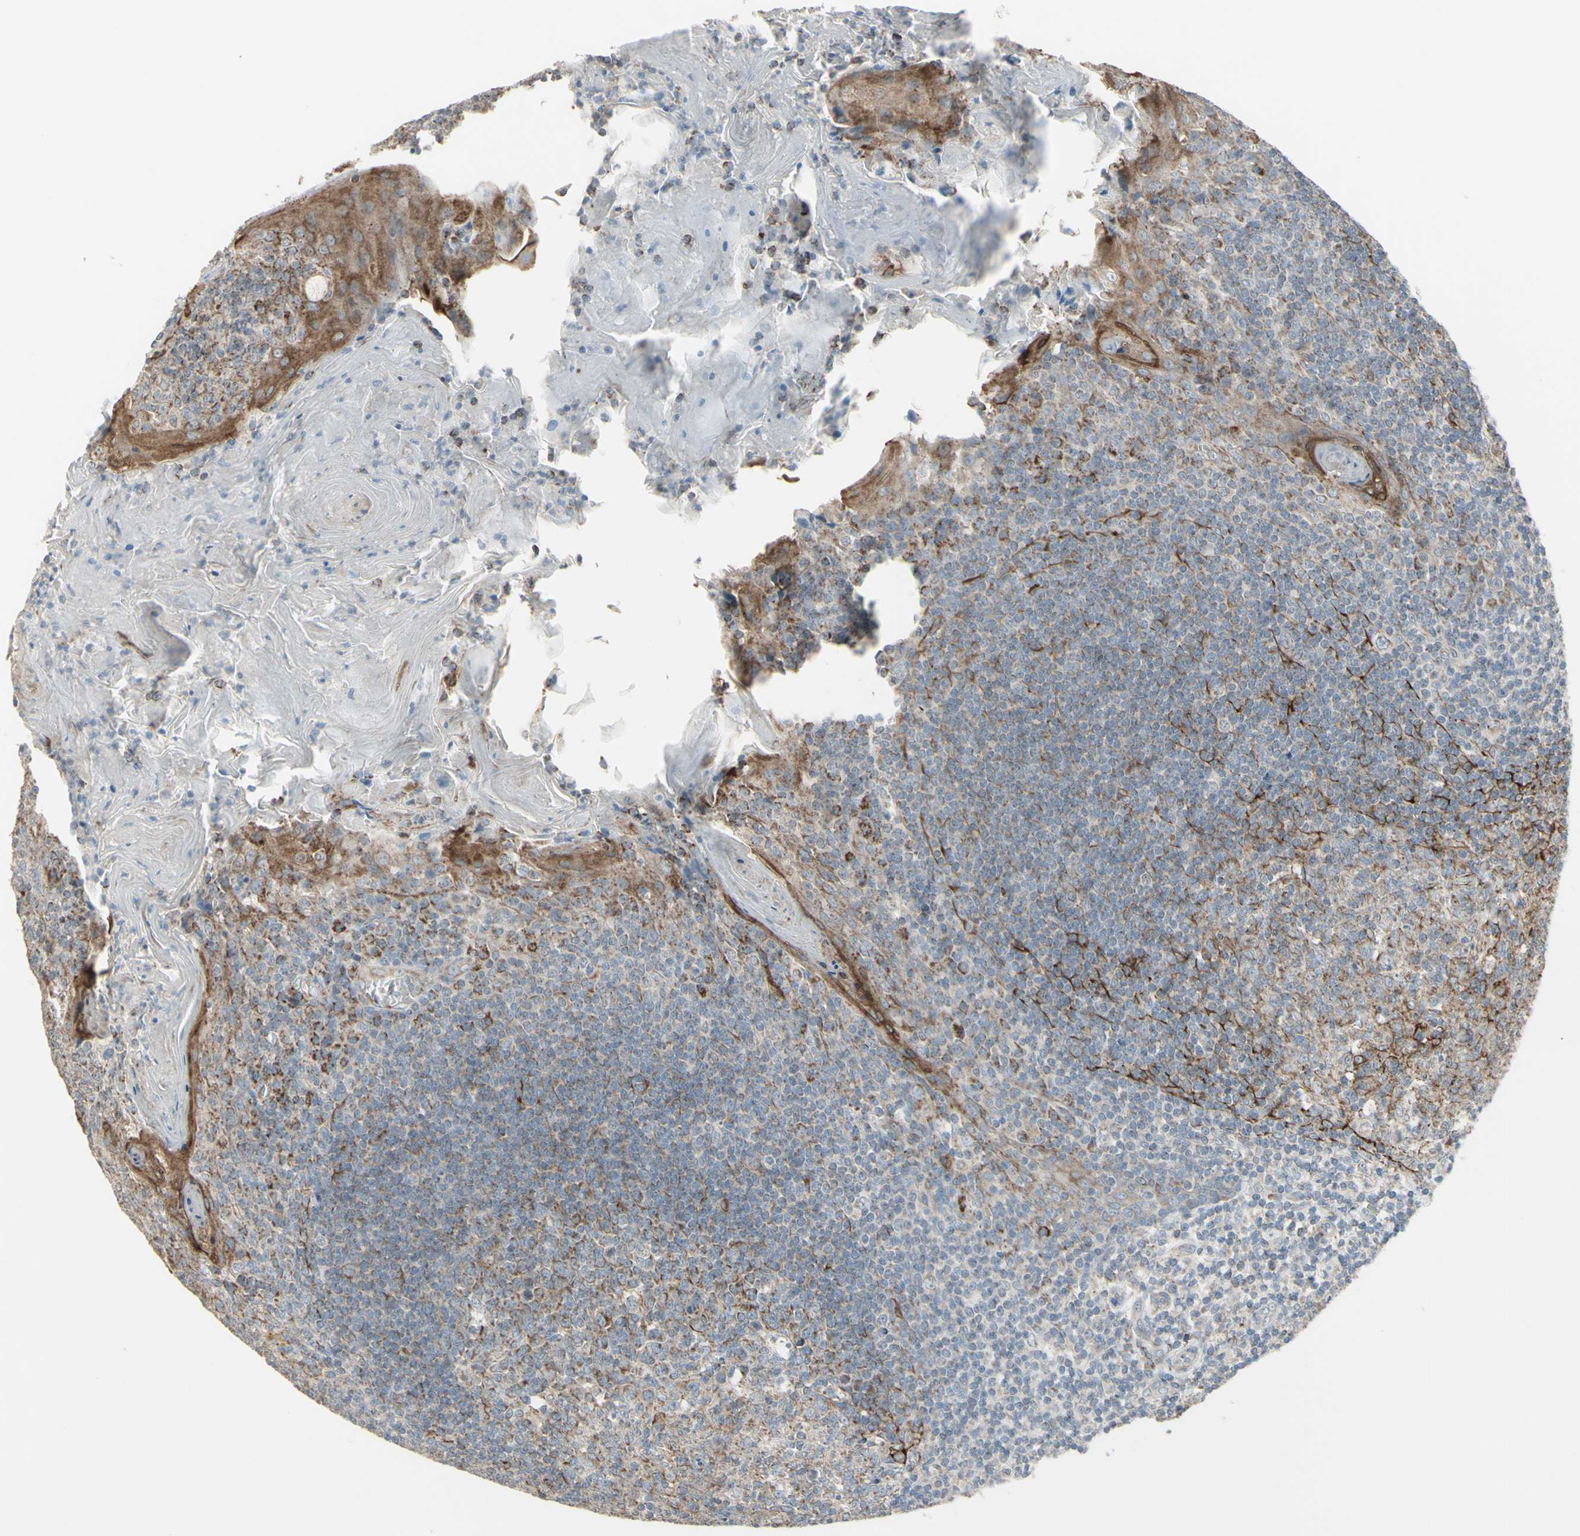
{"staining": {"intensity": "moderate", "quantity": "25%-75%", "location": "cytoplasmic/membranous"}, "tissue": "tonsil", "cell_type": "Germinal center cells", "image_type": "normal", "snomed": [{"axis": "morphology", "description": "Normal tissue, NOS"}, {"axis": "topography", "description": "Tonsil"}], "caption": "Moderate cytoplasmic/membranous staining is appreciated in about 25%-75% of germinal center cells in normal tonsil.", "gene": "FAM171B", "patient": {"sex": "male", "age": 31}}